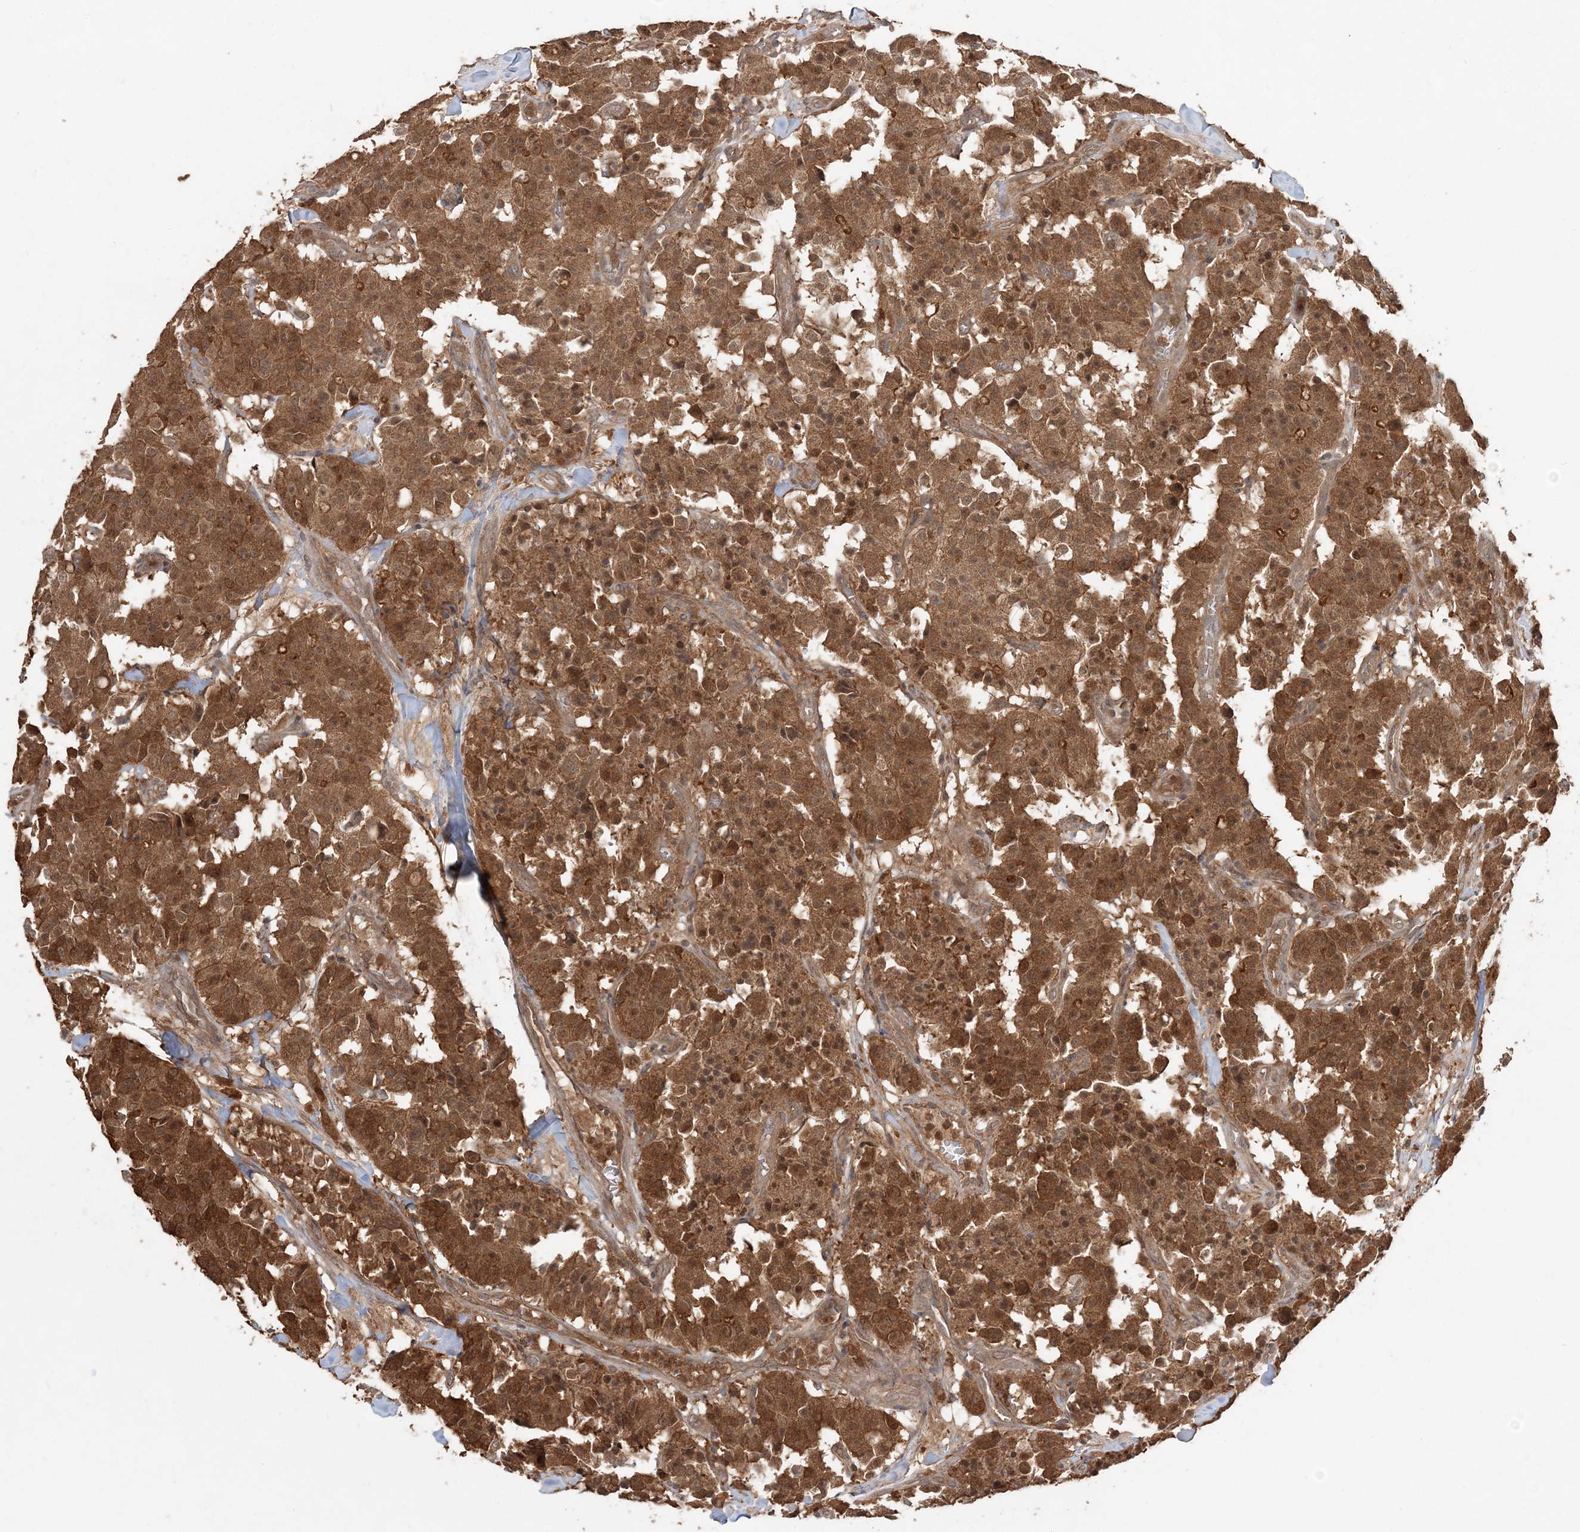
{"staining": {"intensity": "strong", "quantity": ">75%", "location": "cytoplasmic/membranous,nuclear"}, "tissue": "carcinoid", "cell_type": "Tumor cells", "image_type": "cancer", "snomed": [{"axis": "morphology", "description": "Carcinoid, malignant, NOS"}, {"axis": "topography", "description": "Lung"}], "caption": "Immunohistochemical staining of carcinoid displays high levels of strong cytoplasmic/membranous and nuclear protein expression in approximately >75% of tumor cells.", "gene": "CAB39", "patient": {"sex": "male", "age": 30}}